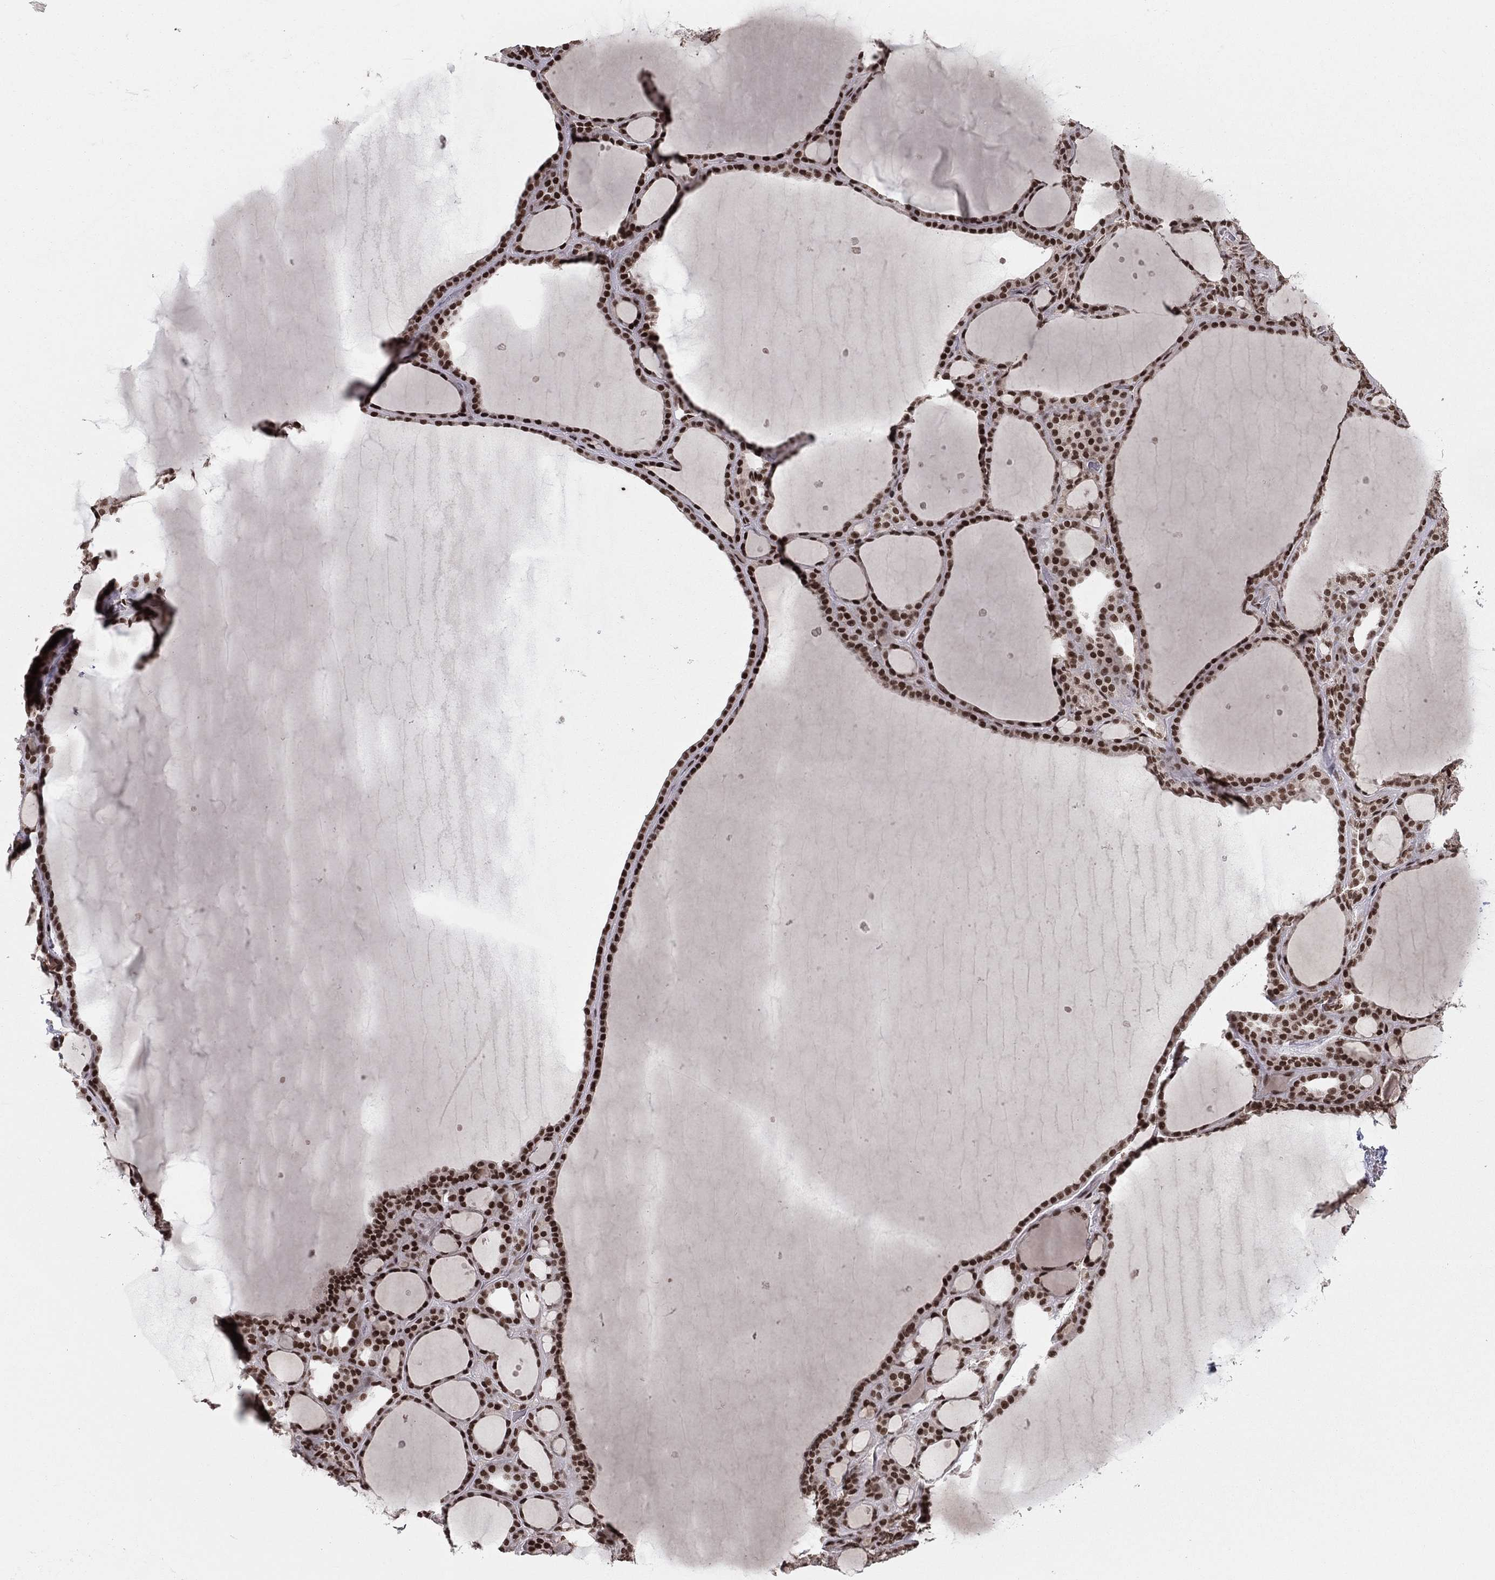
{"staining": {"intensity": "strong", "quantity": ">75%", "location": "nuclear"}, "tissue": "thyroid gland", "cell_type": "Glandular cells", "image_type": "normal", "snomed": [{"axis": "morphology", "description": "Normal tissue, NOS"}, {"axis": "topography", "description": "Thyroid gland"}], "caption": "Protein expression analysis of benign thyroid gland shows strong nuclear positivity in about >75% of glandular cells.", "gene": "NFYB", "patient": {"sex": "male", "age": 63}}